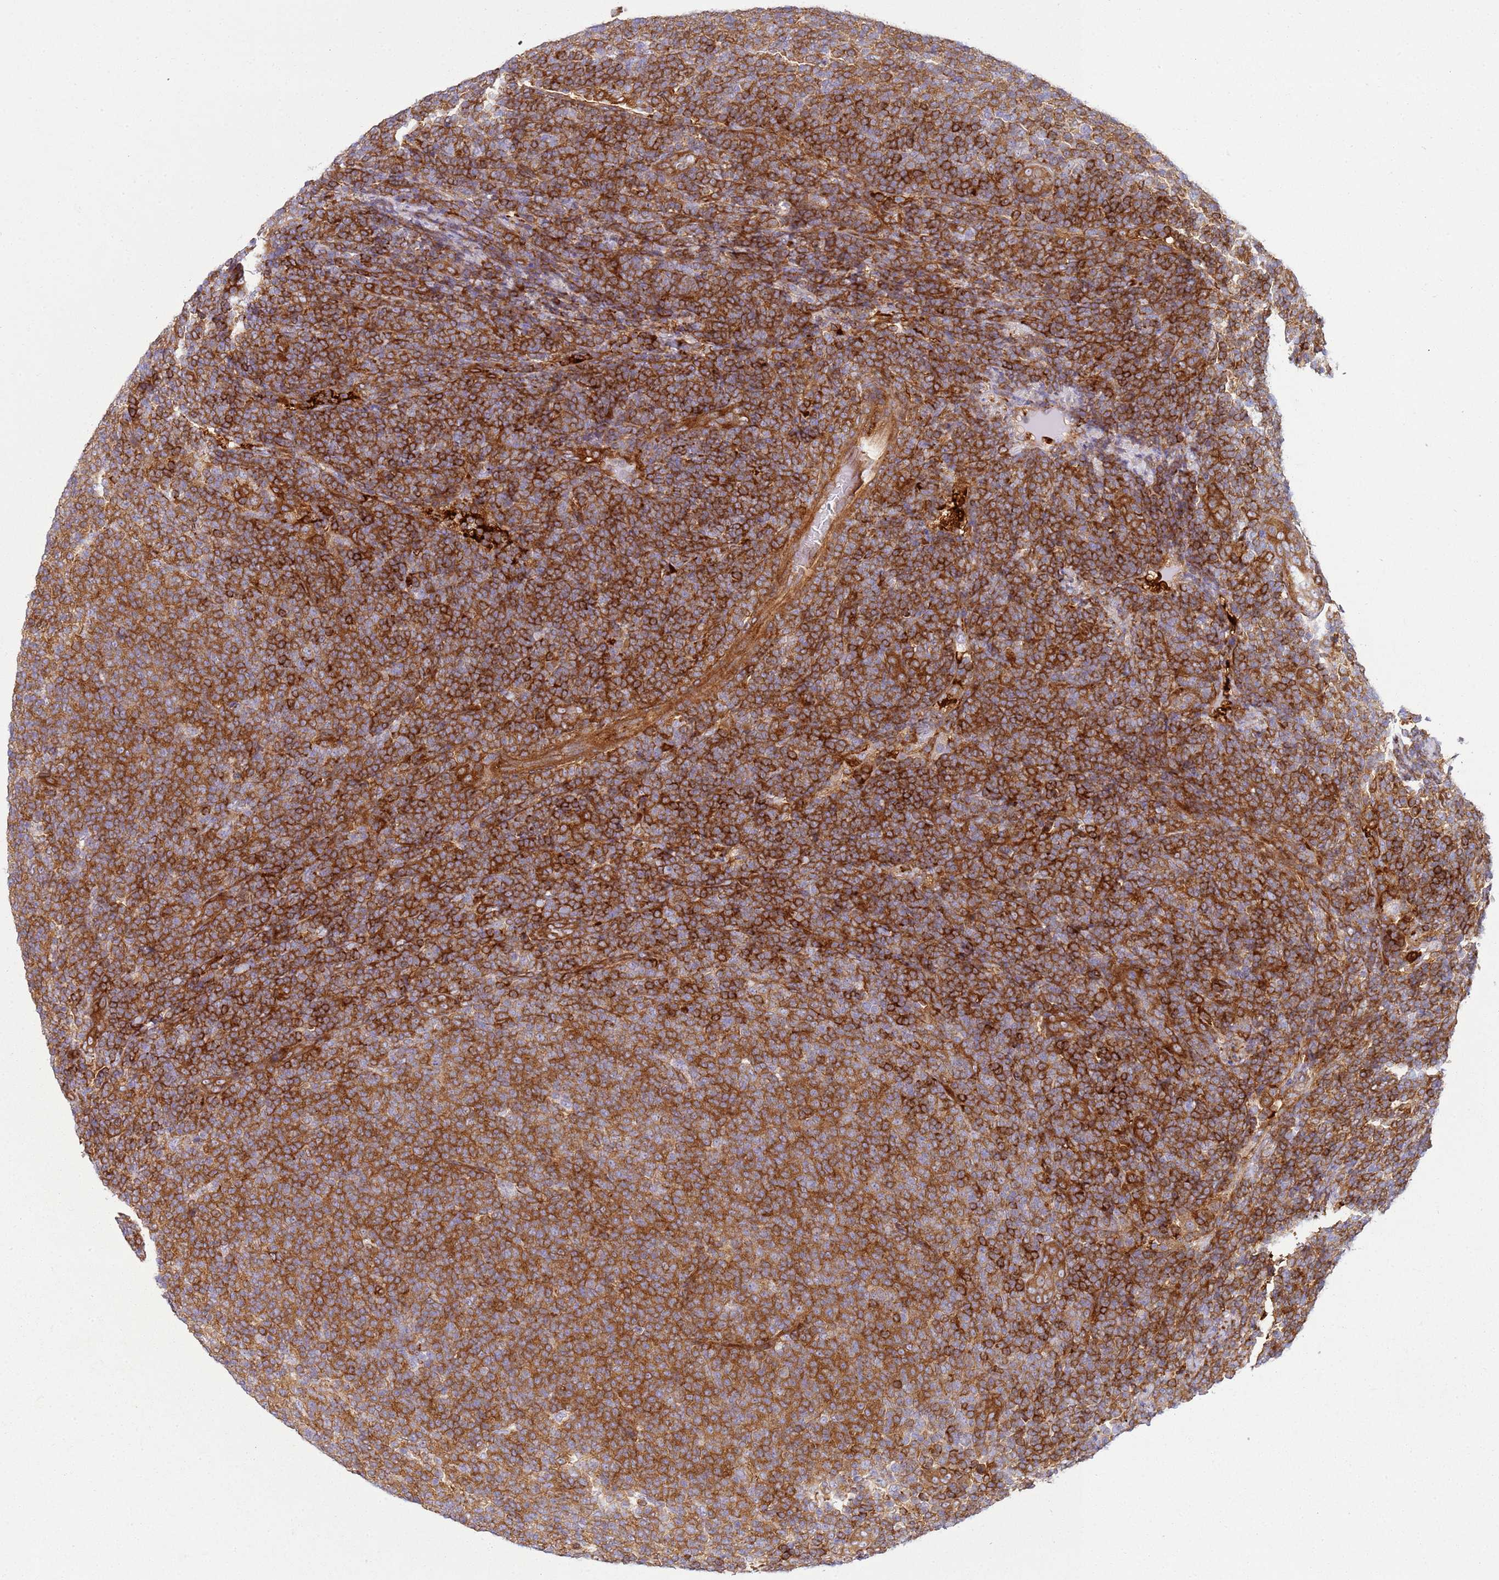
{"staining": {"intensity": "strong", "quantity": ">75%", "location": "cytoplasmic/membranous"}, "tissue": "lymphoma", "cell_type": "Tumor cells", "image_type": "cancer", "snomed": [{"axis": "morphology", "description": "Malignant lymphoma, non-Hodgkin's type, Low grade"}, {"axis": "topography", "description": "Lymph node"}], "caption": "Lymphoma stained for a protein (brown) shows strong cytoplasmic/membranous positive positivity in approximately >75% of tumor cells.", "gene": "SNX21", "patient": {"sex": "male", "age": 66}}